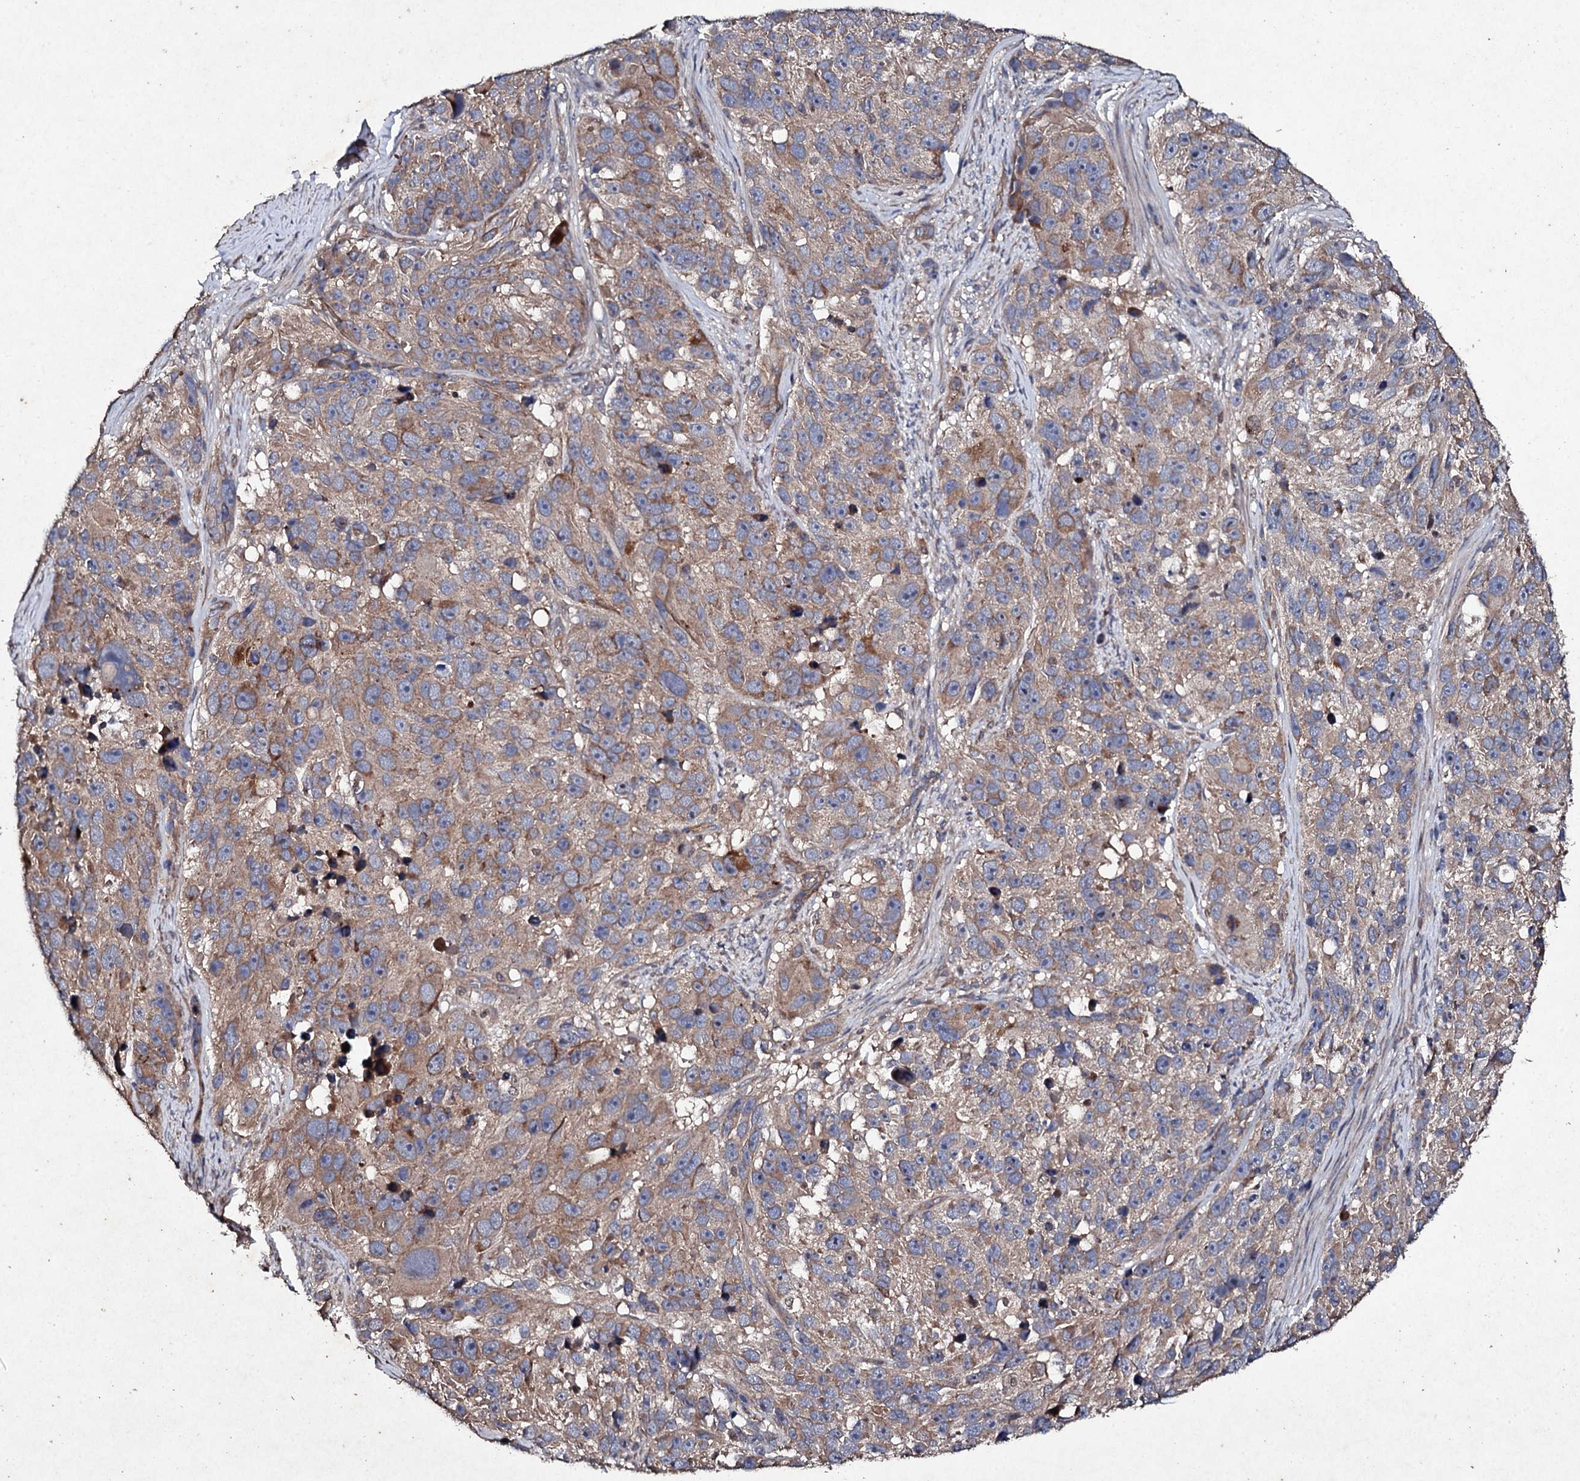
{"staining": {"intensity": "moderate", "quantity": ">75%", "location": "cytoplasmic/membranous"}, "tissue": "melanoma", "cell_type": "Tumor cells", "image_type": "cancer", "snomed": [{"axis": "morphology", "description": "Malignant melanoma, NOS"}, {"axis": "topography", "description": "Skin"}], "caption": "Protein expression analysis of human melanoma reveals moderate cytoplasmic/membranous expression in about >75% of tumor cells.", "gene": "MOCOS", "patient": {"sex": "male", "age": 84}}